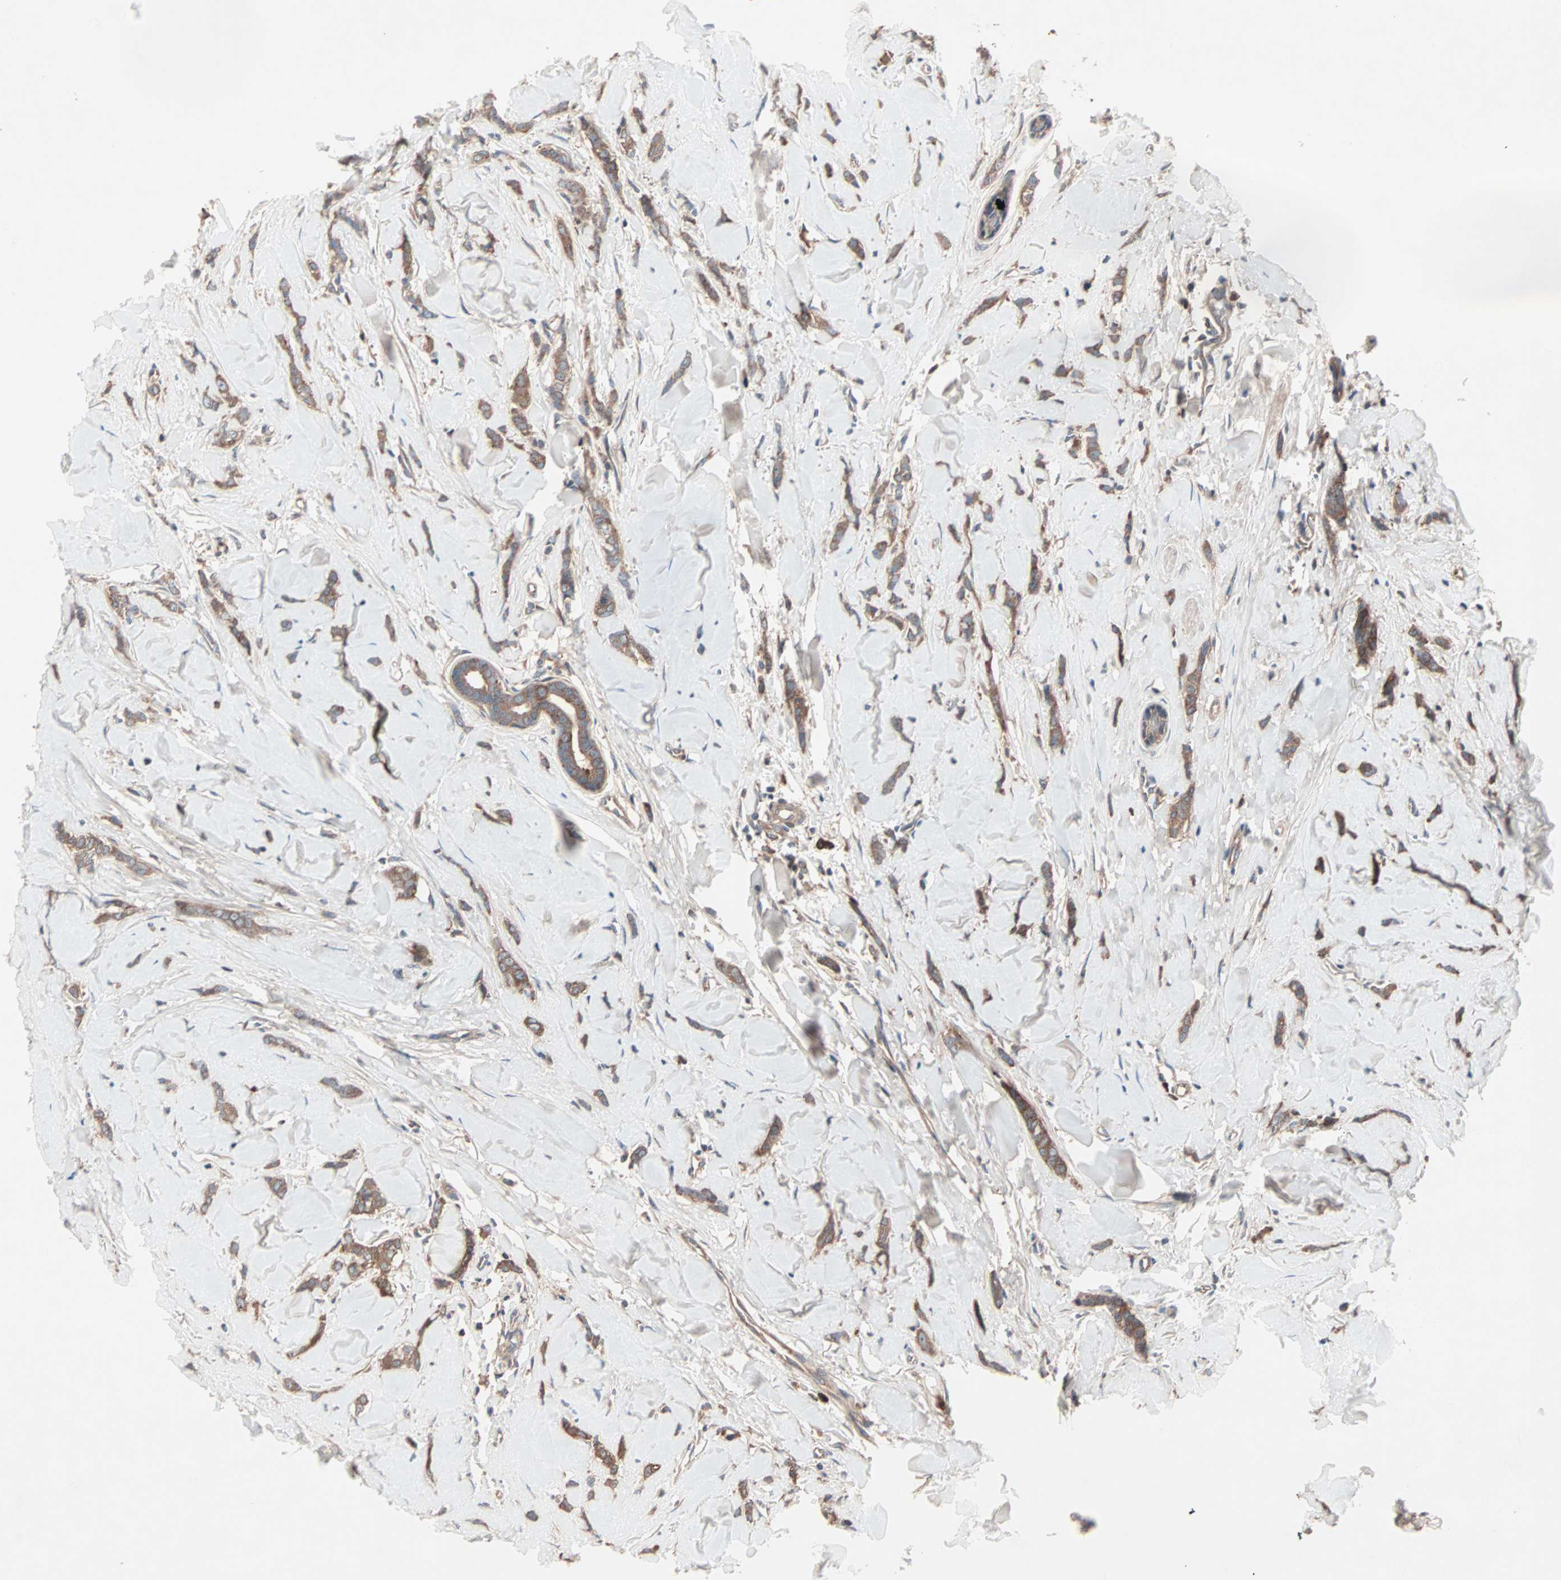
{"staining": {"intensity": "moderate", "quantity": ">75%", "location": "cytoplasmic/membranous"}, "tissue": "breast cancer", "cell_type": "Tumor cells", "image_type": "cancer", "snomed": [{"axis": "morphology", "description": "Lobular carcinoma"}, {"axis": "topography", "description": "Skin"}, {"axis": "topography", "description": "Breast"}], "caption": "Tumor cells exhibit medium levels of moderate cytoplasmic/membranous staining in approximately >75% of cells in human lobular carcinoma (breast). (Brightfield microscopy of DAB IHC at high magnification).", "gene": "CAD", "patient": {"sex": "female", "age": 46}}